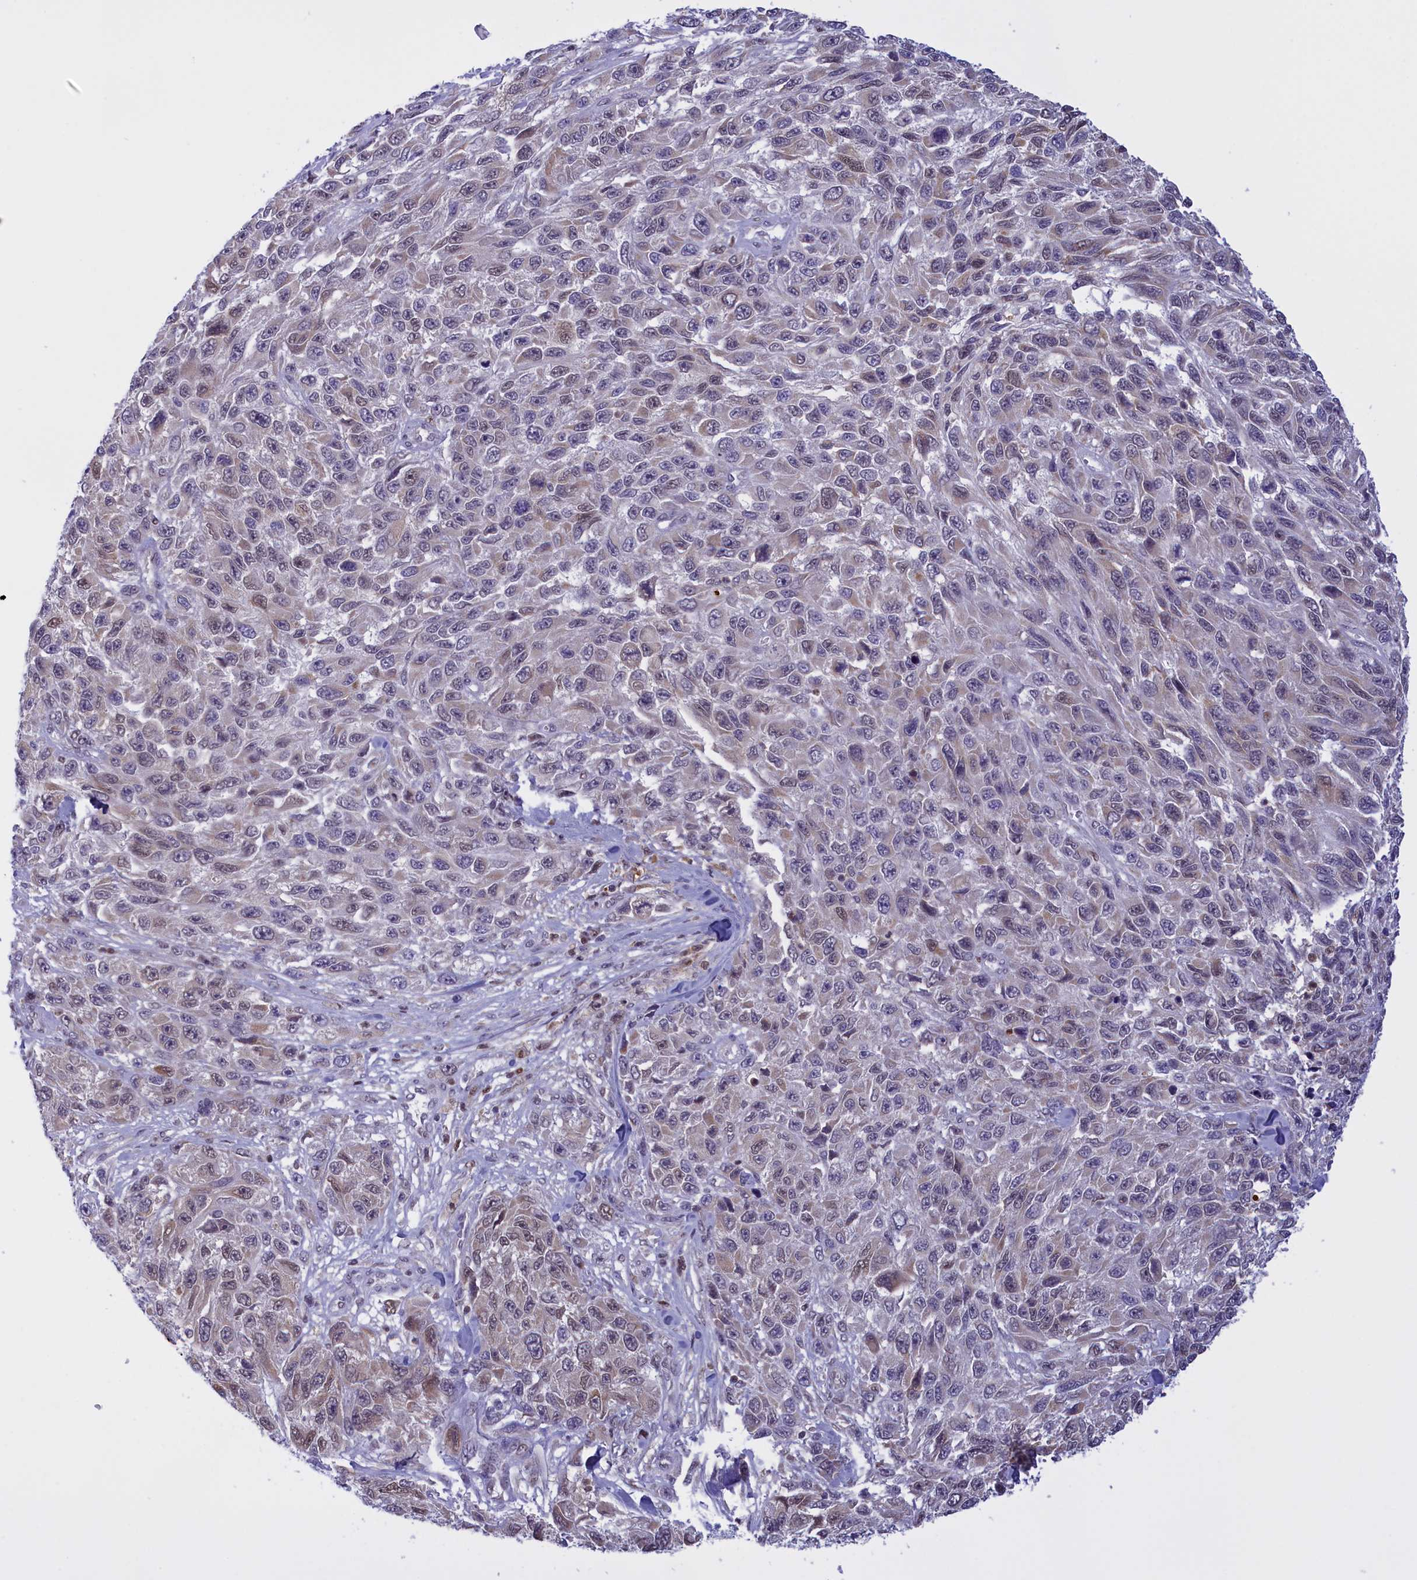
{"staining": {"intensity": "weak", "quantity": "<25%", "location": "nuclear"}, "tissue": "melanoma", "cell_type": "Tumor cells", "image_type": "cancer", "snomed": [{"axis": "morphology", "description": "Malignant melanoma, NOS"}, {"axis": "topography", "description": "Skin"}], "caption": "Immunohistochemistry image of neoplastic tissue: human melanoma stained with DAB (3,3'-diaminobenzidine) exhibits no significant protein expression in tumor cells.", "gene": "IZUMO2", "patient": {"sex": "female", "age": 96}}